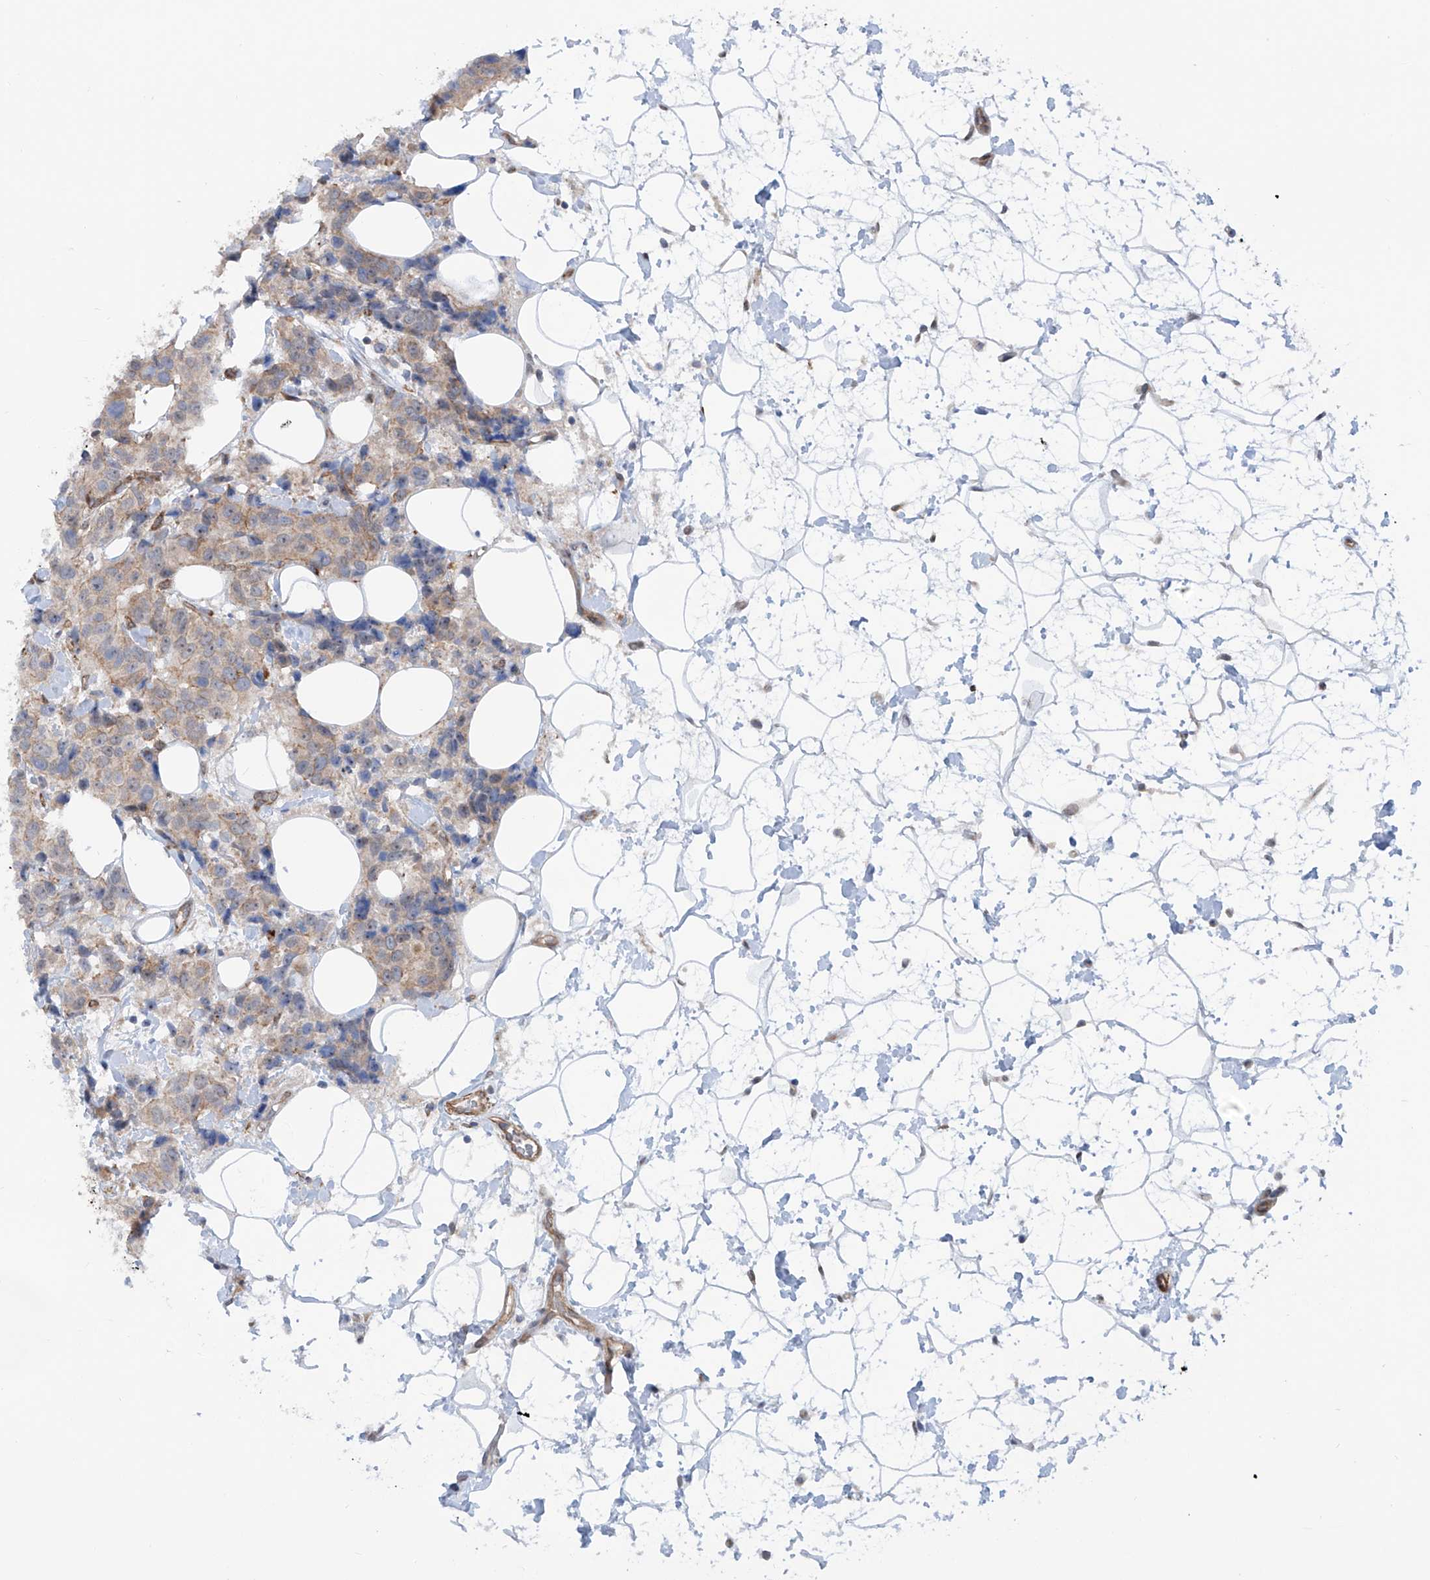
{"staining": {"intensity": "weak", "quantity": ">75%", "location": "cytoplasmic/membranous"}, "tissue": "breast cancer", "cell_type": "Tumor cells", "image_type": "cancer", "snomed": [{"axis": "morphology", "description": "Normal tissue, NOS"}, {"axis": "morphology", "description": "Duct carcinoma"}, {"axis": "topography", "description": "Breast"}], "caption": "High-magnification brightfield microscopy of intraductal carcinoma (breast) stained with DAB (3,3'-diaminobenzidine) (brown) and counterstained with hematoxylin (blue). tumor cells exhibit weak cytoplasmic/membranous expression is present in approximately>75% of cells.", "gene": "ZNF490", "patient": {"sex": "female", "age": 39}}